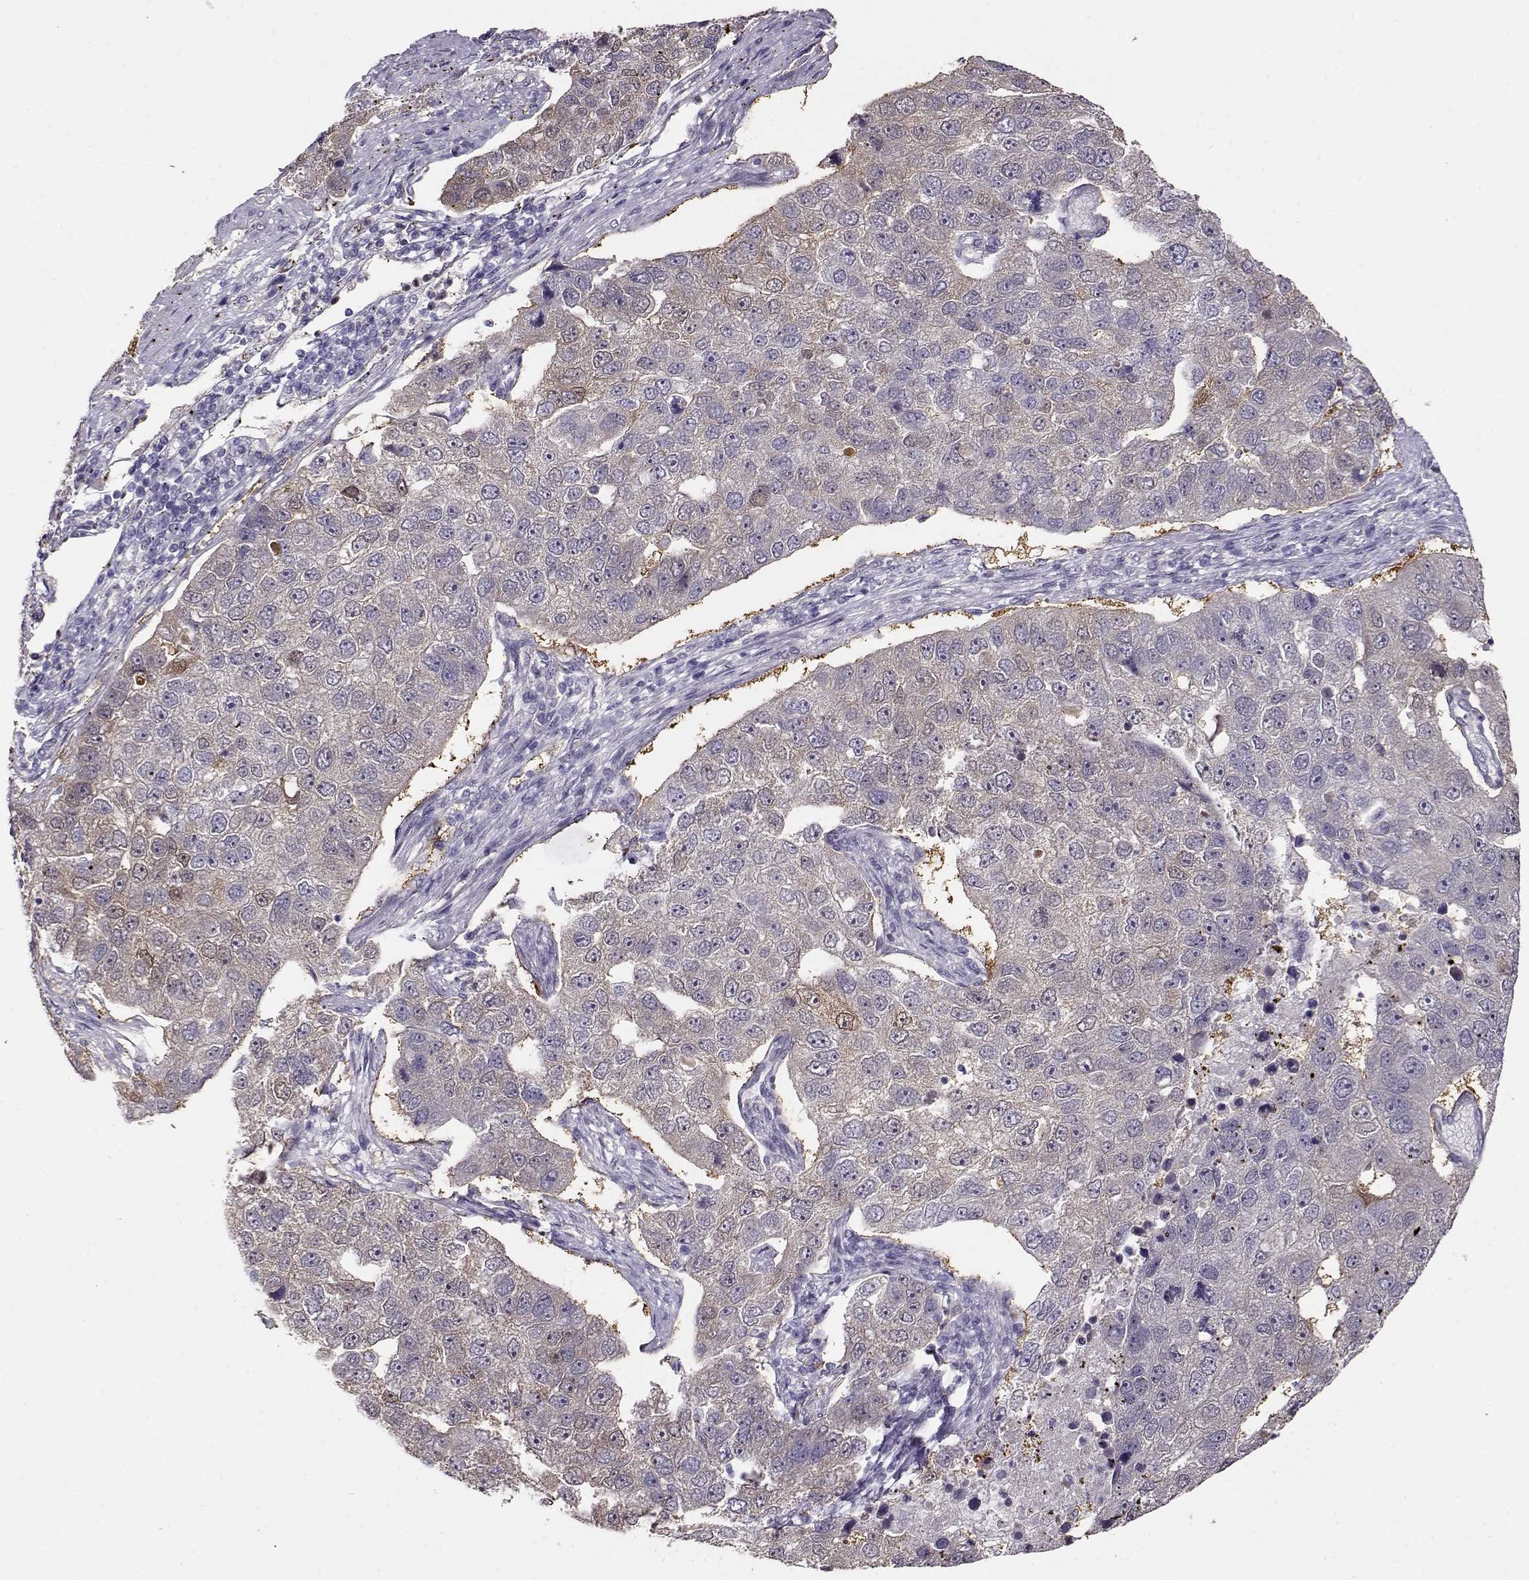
{"staining": {"intensity": "negative", "quantity": "none", "location": "none"}, "tissue": "pancreatic cancer", "cell_type": "Tumor cells", "image_type": "cancer", "snomed": [{"axis": "morphology", "description": "Adenocarcinoma, NOS"}, {"axis": "topography", "description": "Pancreas"}], "caption": "Tumor cells show no significant staining in pancreatic adenocarcinoma. The staining is performed using DAB (3,3'-diaminobenzidine) brown chromogen with nuclei counter-stained in using hematoxylin.", "gene": "CCR8", "patient": {"sex": "female", "age": 61}}